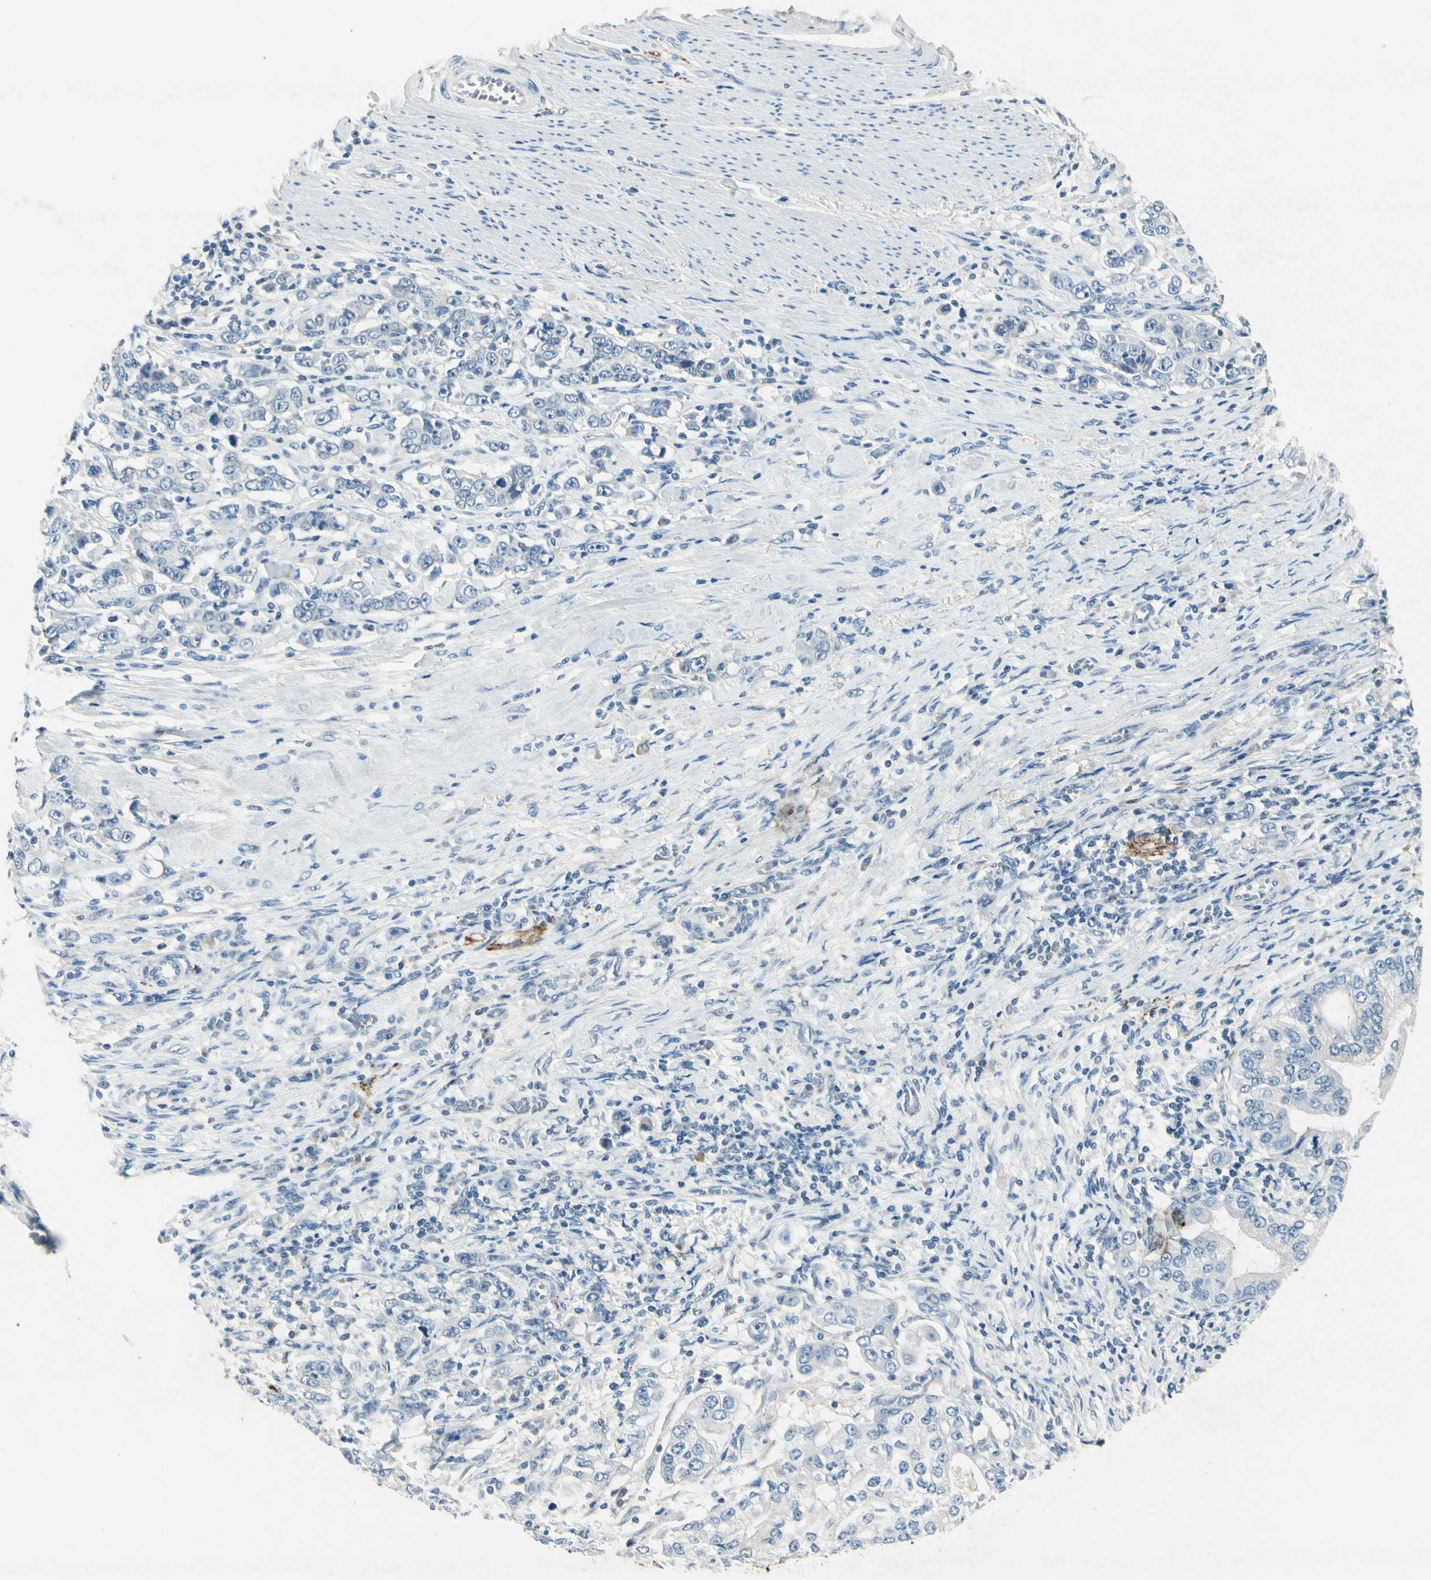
{"staining": {"intensity": "negative", "quantity": "none", "location": "none"}, "tissue": "stomach cancer", "cell_type": "Tumor cells", "image_type": "cancer", "snomed": [{"axis": "morphology", "description": "Adenocarcinoma, NOS"}, {"axis": "topography", "description": "Stomach, lower"}], "caption": "Tumor cells are negative for protein expression in human adenocarcinoma (stomach).", "gene": "SNAP91", "patient": {"sex": "female", "age": 72}}